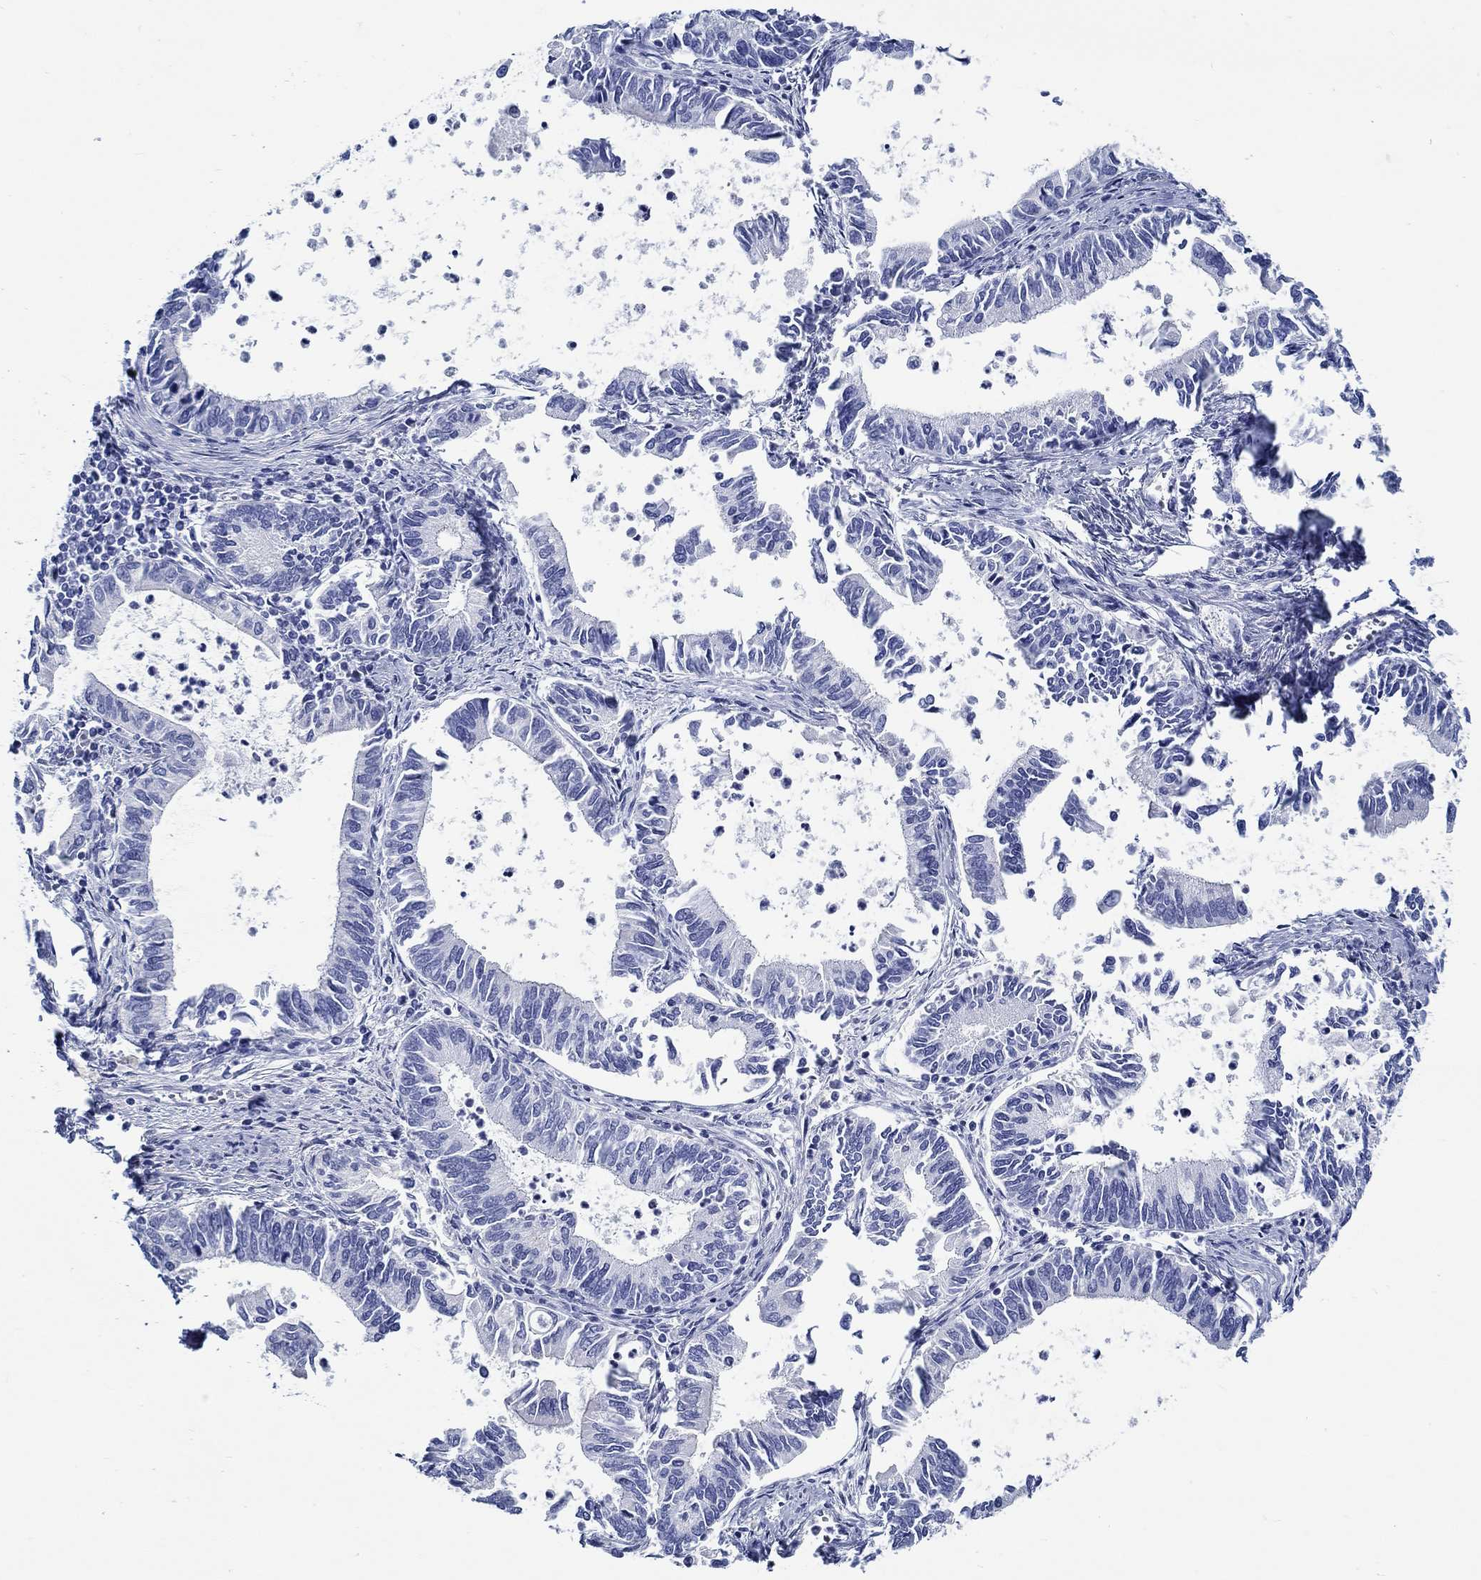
{"staining": {"intensity": "negative", "quantity": "none", "location": "none"}, "tissue": "cervical cancer", "cell_type": "Tumor cells", "image_type": "cancer", "snomed": [{"axis": "morphology", "description": "Adenocarcinoma, NOS"}, {"axis": "topography", "description": "Cervix"}], "caption": "Protein analysis of cervical cancer exhibits no significant expression in tumor cells.", "gene": "RD3L", "patient": {"sex": "female", "age": 42}}